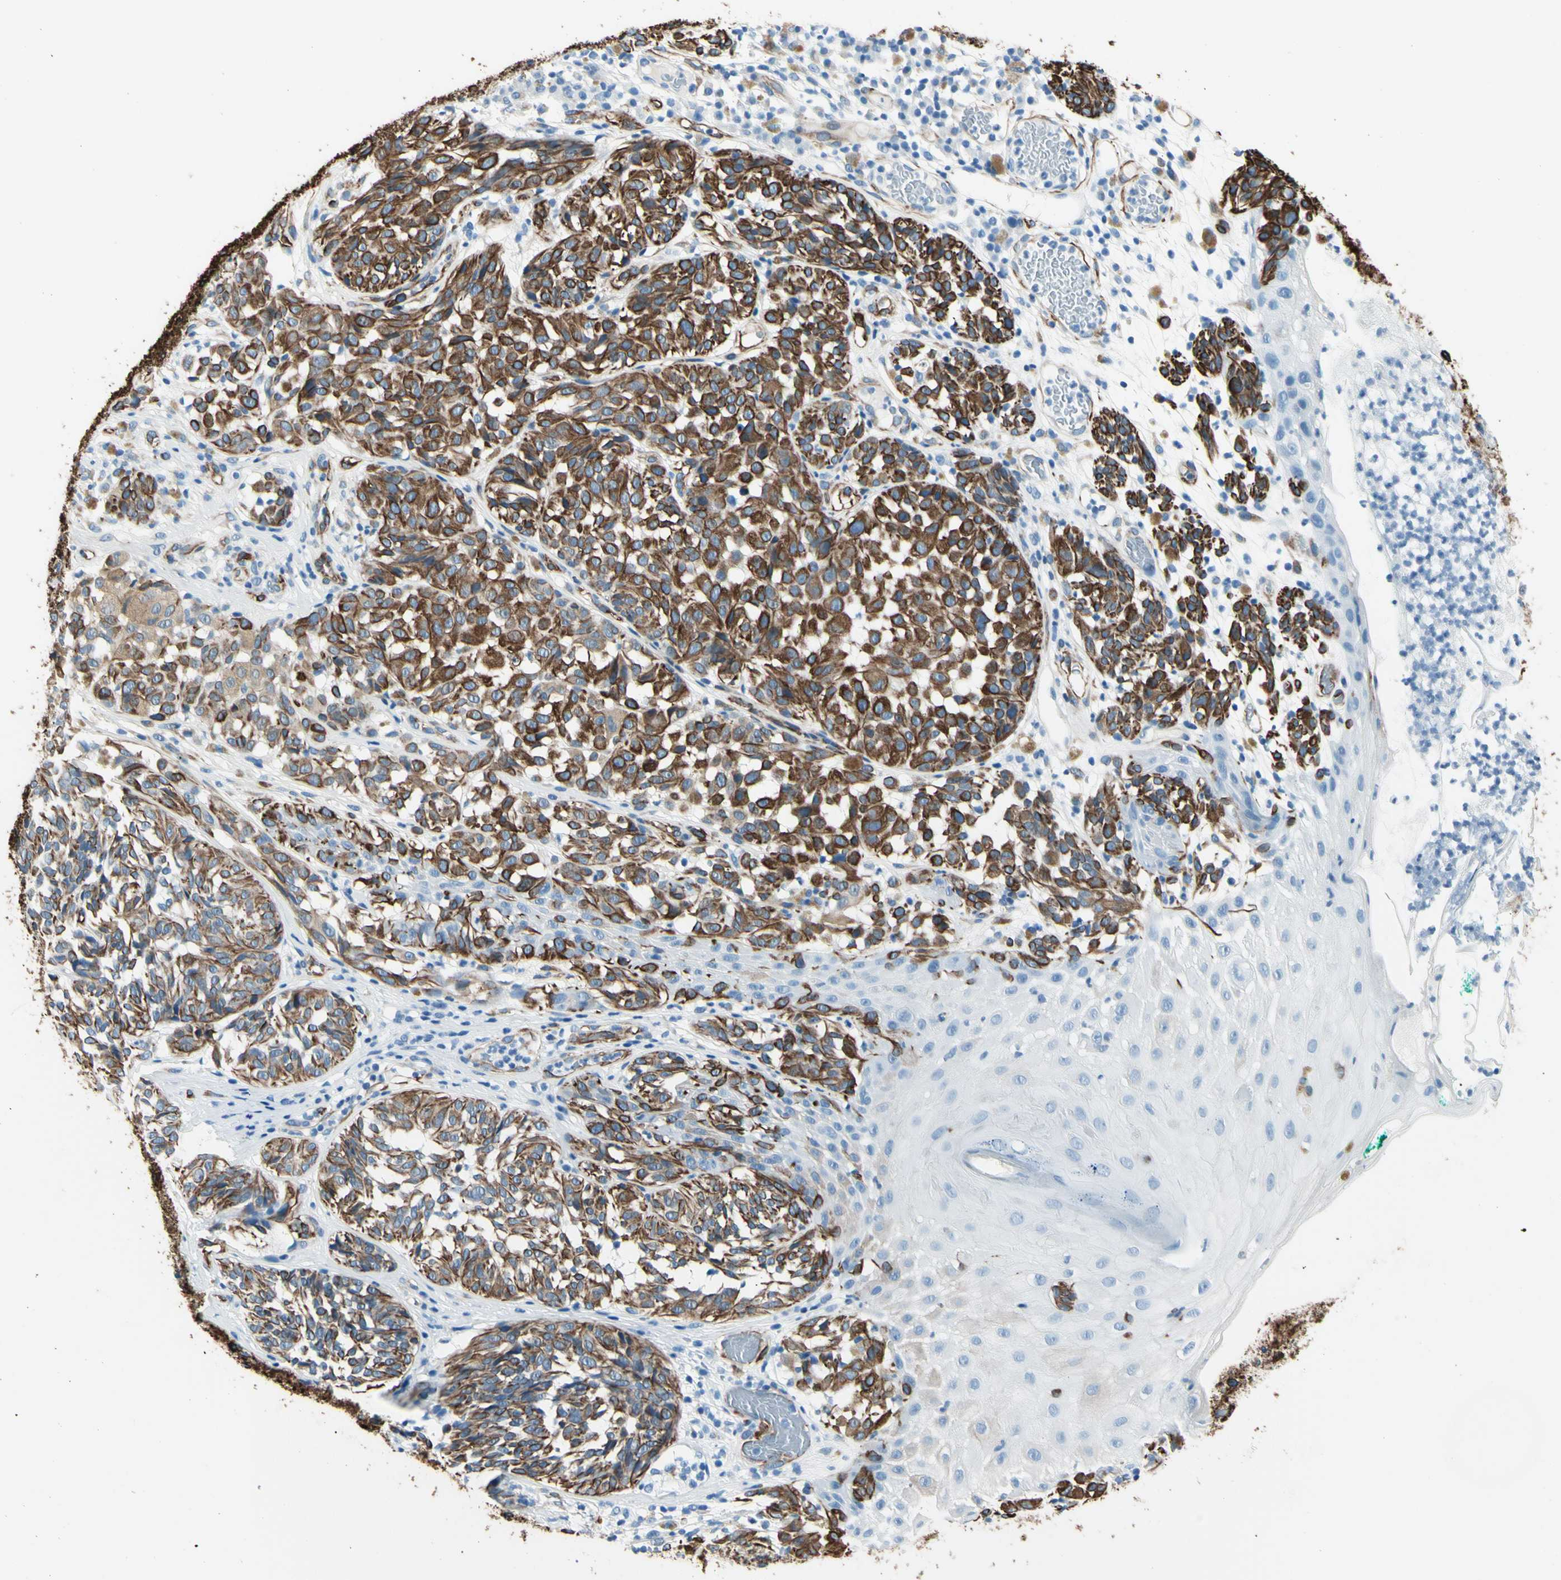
{"staining": {"intensity": "strong", "quantity": ">75%", "location": "cytoplasmic/membranous"}, "tissue": "melanoma", "cell_type": "Tumor cells", "image_type": "cancer", "snomed": [{"axis": "morphology", "description": "Malignant melanoma, NOS"}, {"axis": "topography", "description": "Skin"}], "caption": "Immunohistochemistry (IHC) histopathology image of human malignant melanoma stained for a protein (brown), which exhibits high levels of strong cytoplasmic/membranous staining in about >75% of tumor cells.", "gene": "PTH2R", "patient": {"sex": "female", "age": 46}}